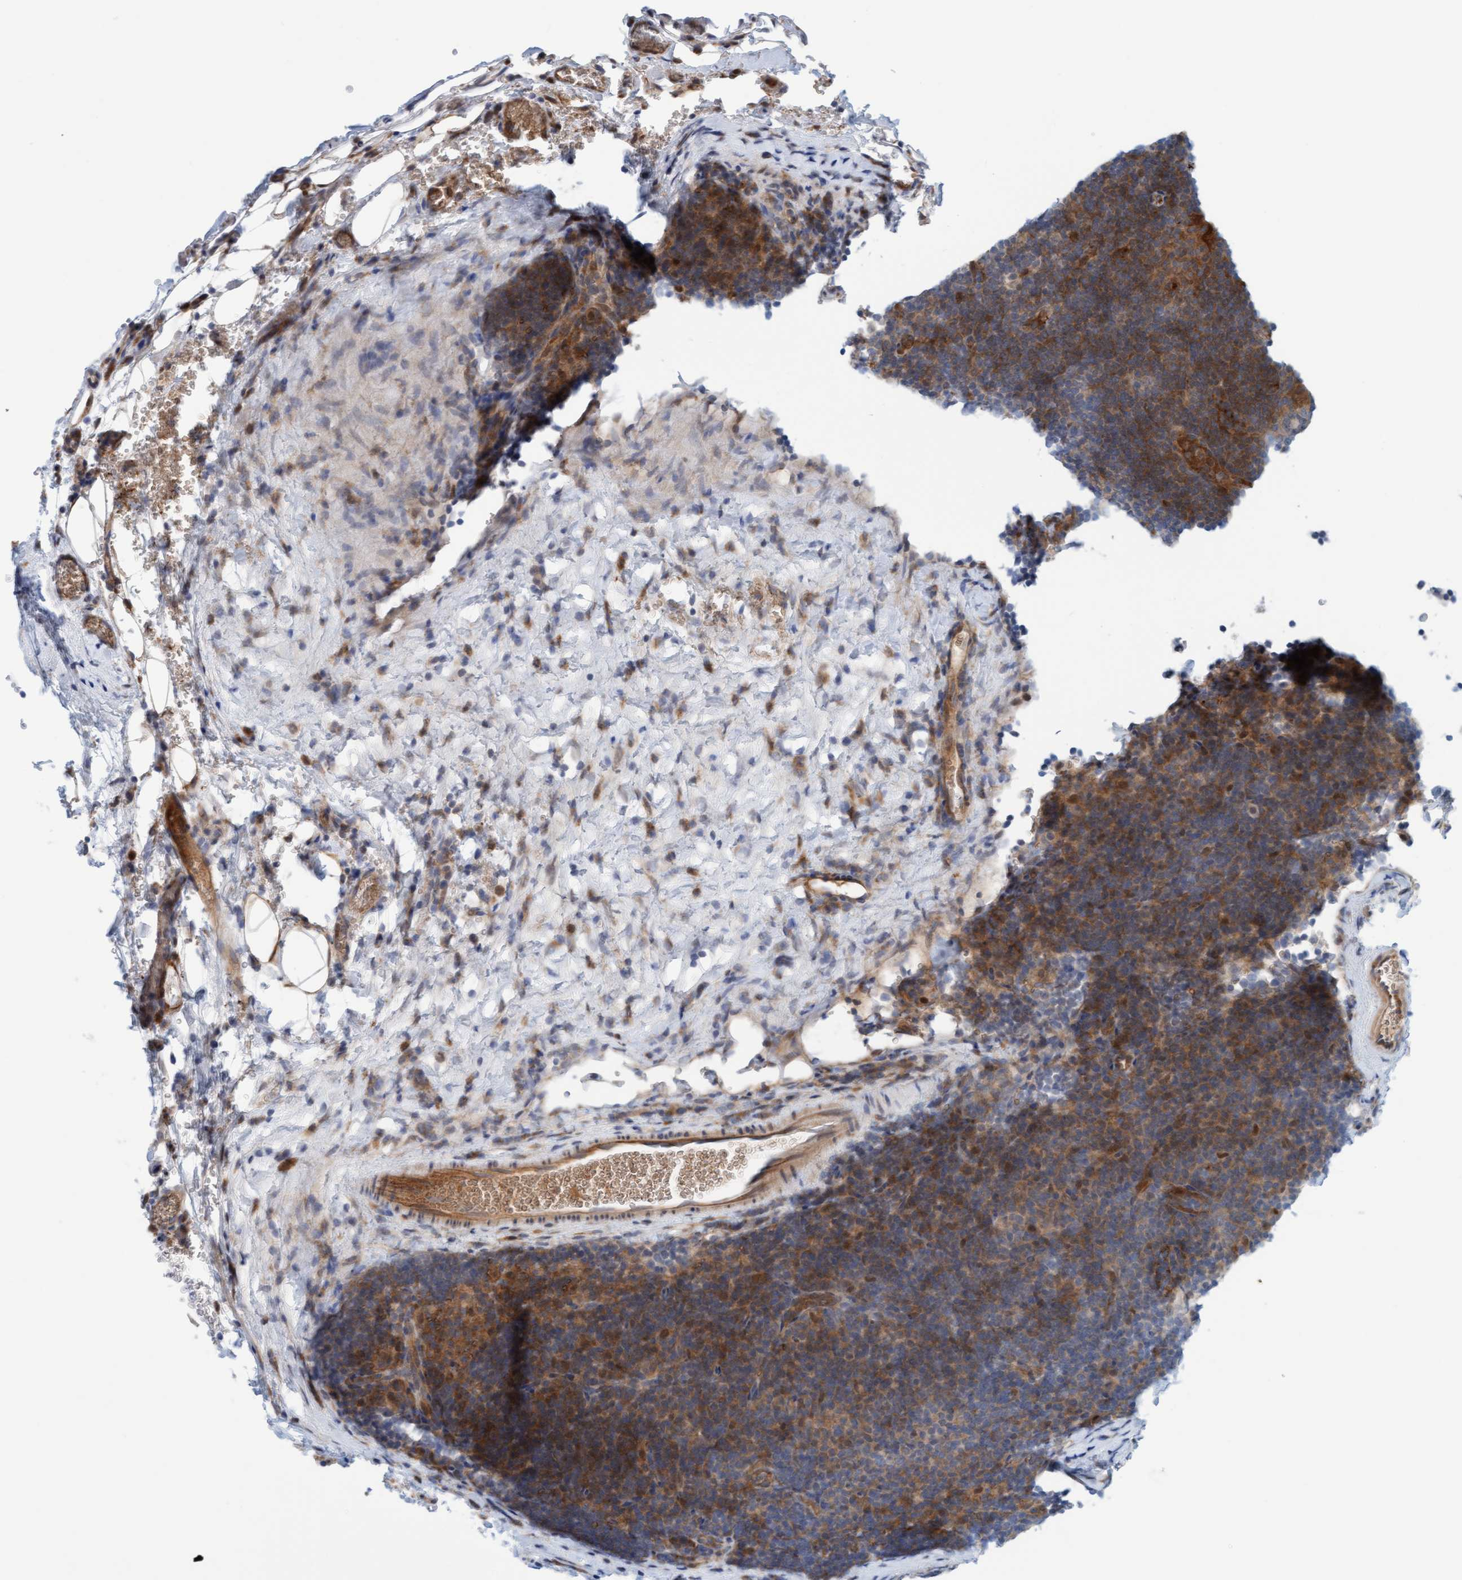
{"staining": {"intensity": "moderate", "quantity": "25%-75%", "location": "cytoplasmic/membranous"}, "tissue": "lymphoma", "cell_type": "Tumor cells", "image_type": "cancer", "snomed": [{"axis": "morphology", "description": "Hodgkin's disease, NOS"}, {"axis": "topography", "description": "Lymph node"}], "caption": "Immunohistochemical staining of lymphoma exhibits medium levels of moderate cytoplasmic/membranous protein staining in about 25%-75% of tumor cells. The protein of interest is stained brown, and the nuclei are stained in blue (DAB (3,3'-diaminobenzidine) IHC with brightfield microscopy, high magnification).", "gene": "EIF4EBP1", "patient": {"sex": "female", "age": 57}}